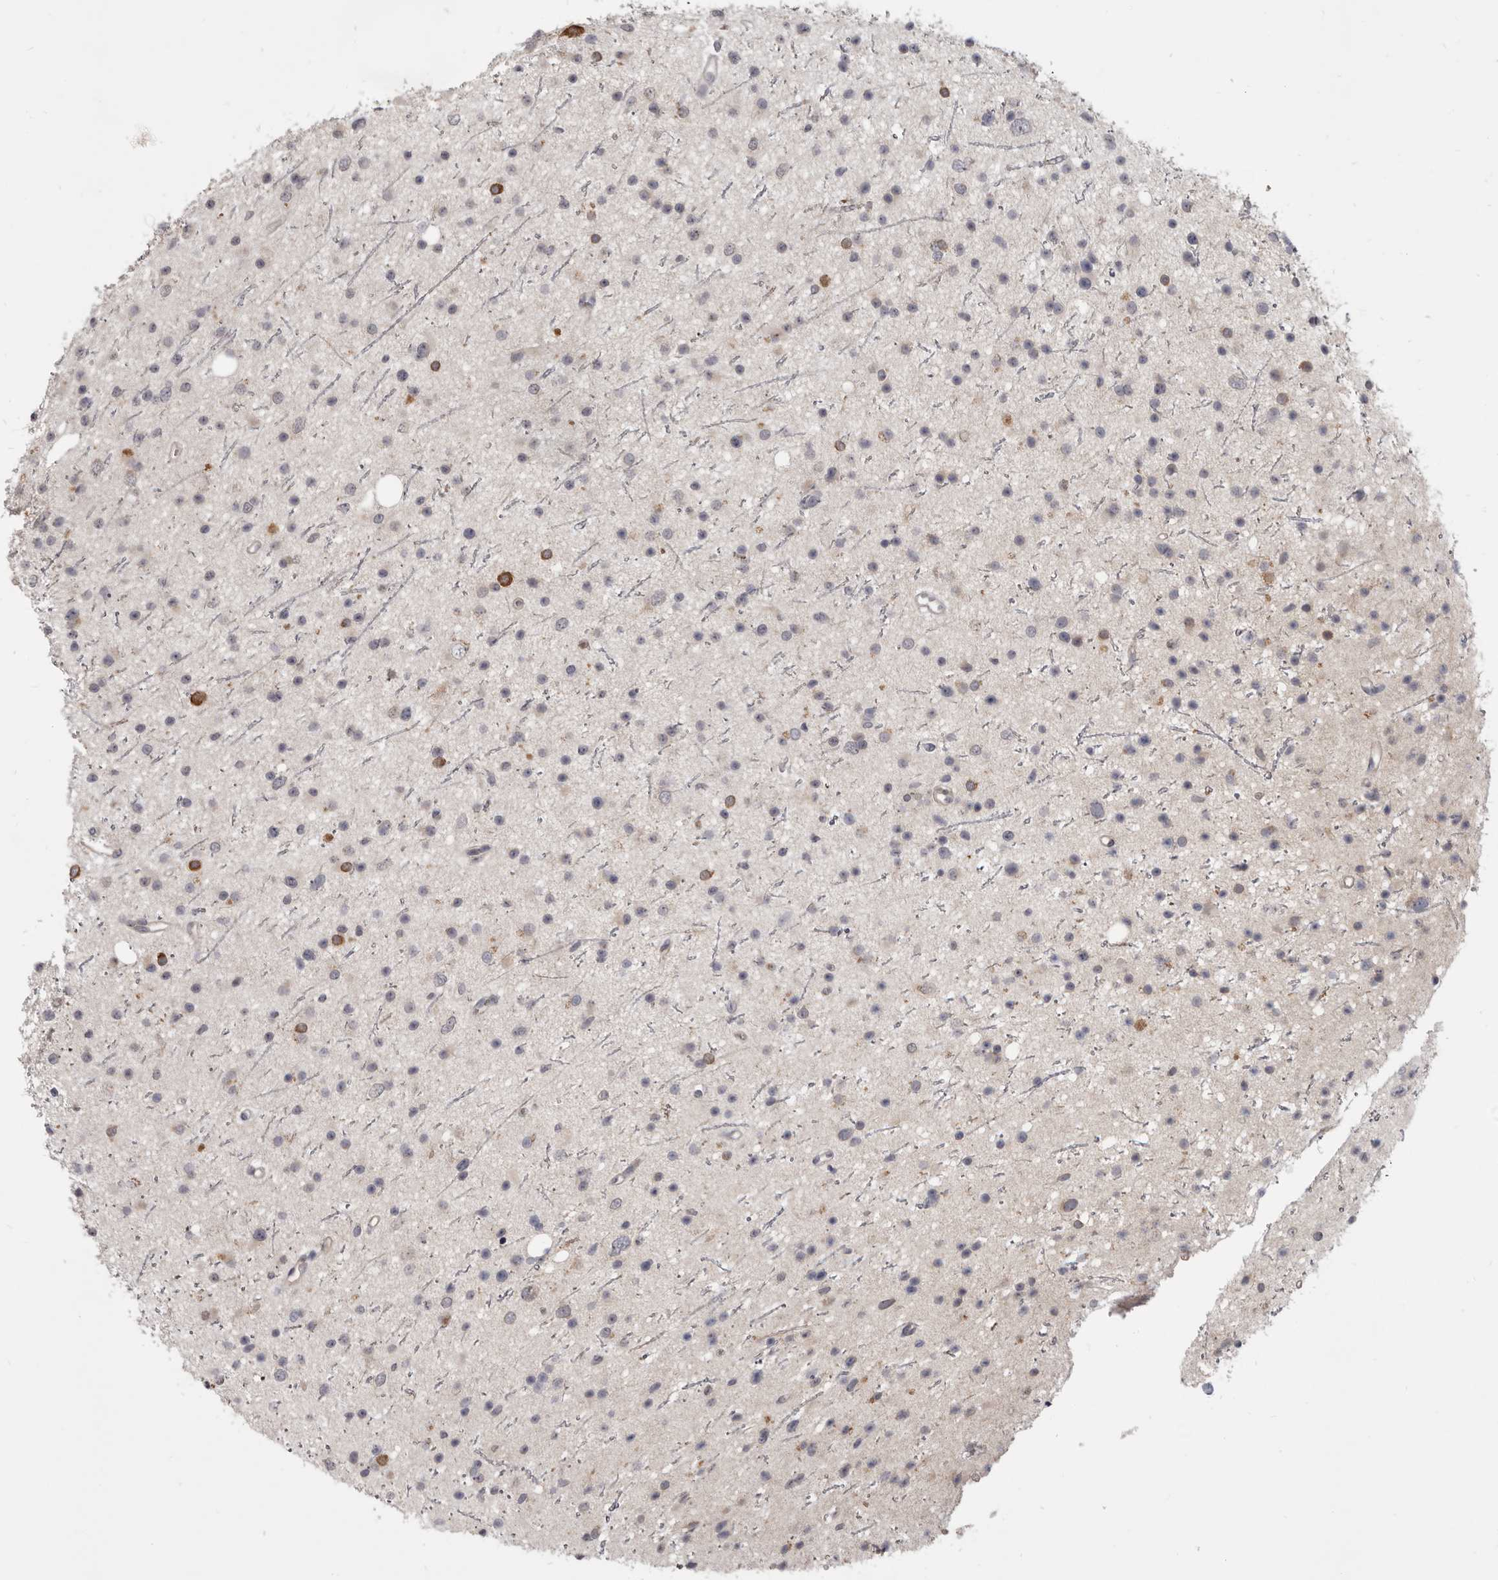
{"staining": {"intensity": "weak", "quantity": "25%-75%", "location": "cytoplasmic/membranous"}, "tissue": "glioma", "cell_type": "Tumor cells", "image_type": "cancer", "snomed": [{"axis": "morphology", "description": "Glioma, malignant, Low grade"}, {"axis": "topography", "description": "Cerebral cortex"}], "caption": "Brown immunohistochemical staining in human malignant low-grade glioma exhibits weak cytoplasmic/membranous positivity in approximately 25%-75% of tumor cells.", "gene": "NENF", "patient": {"sex": "female", "age": 39}}